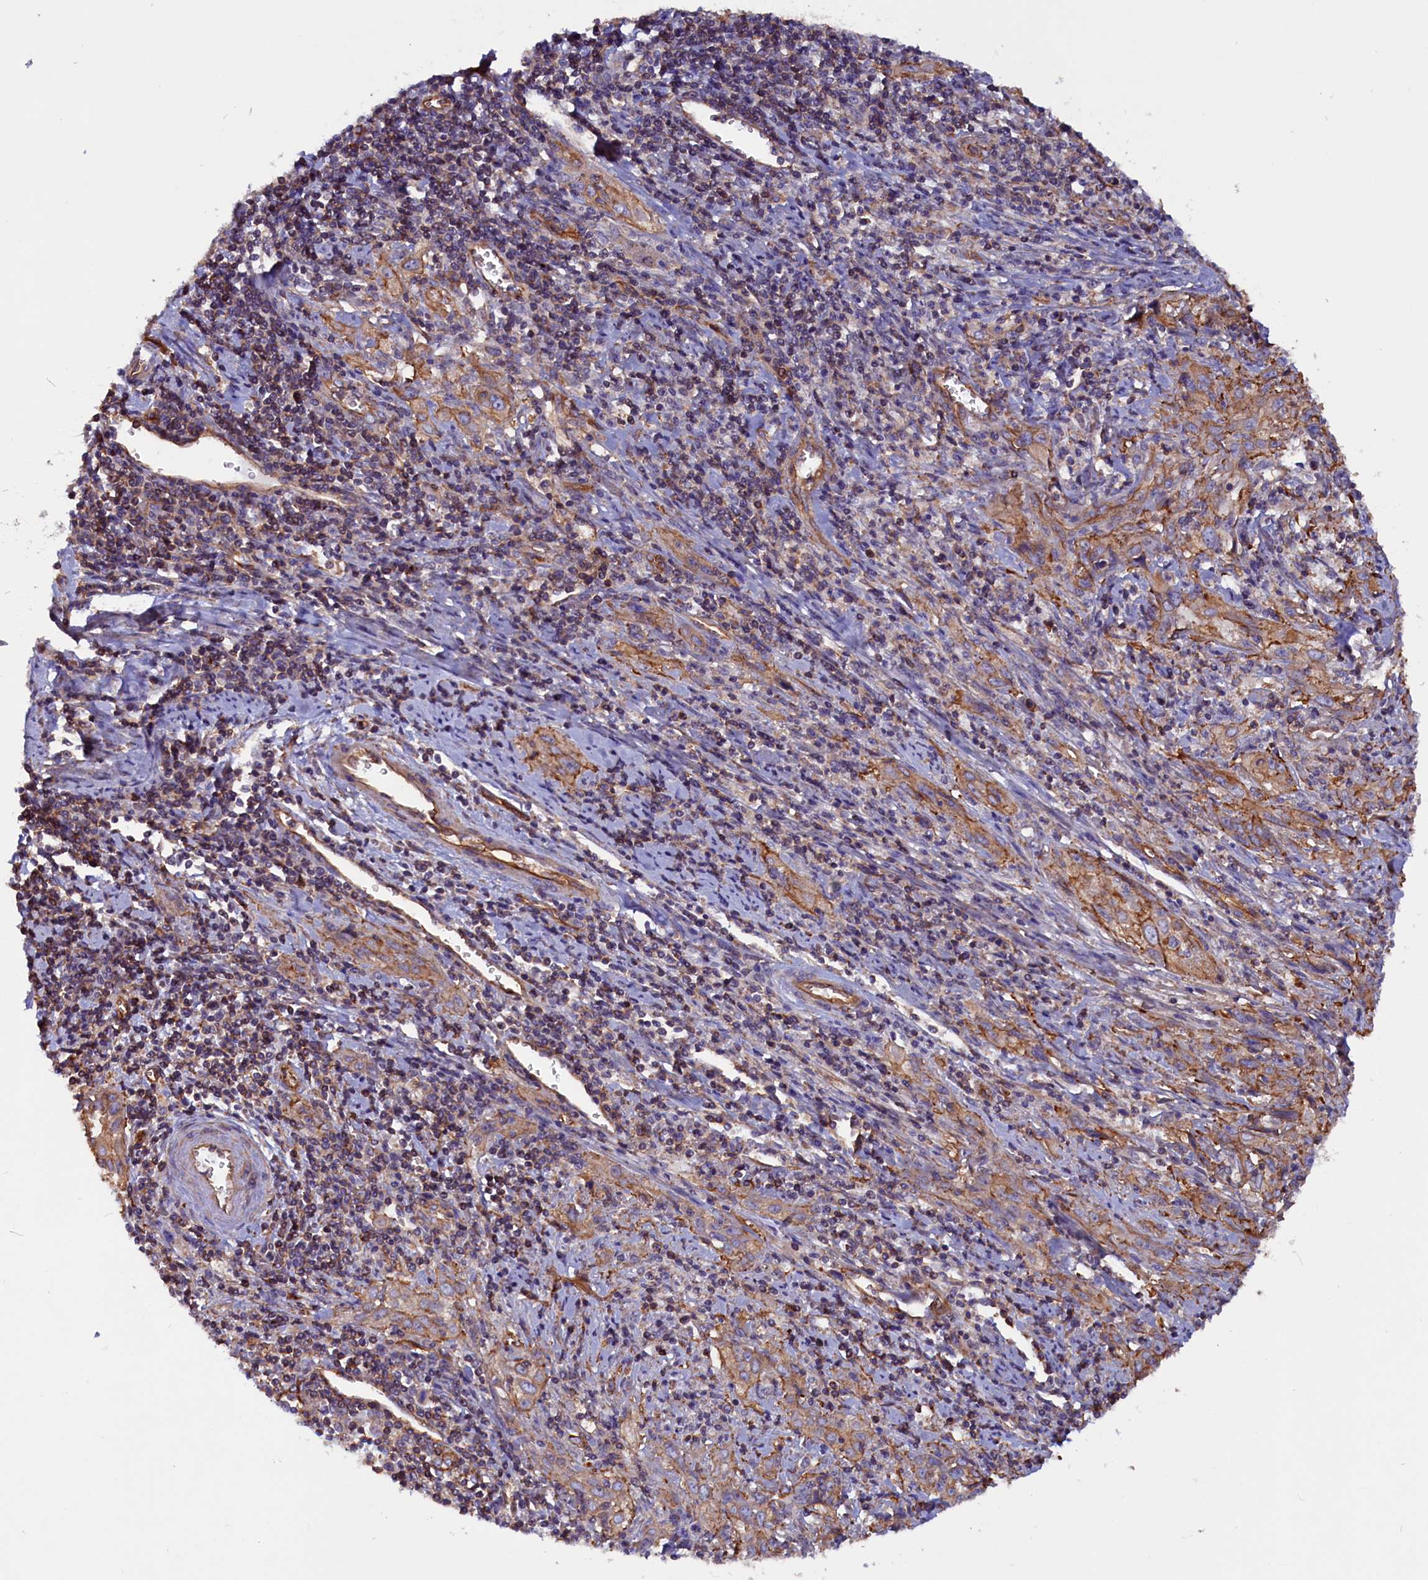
{"staining": {"intensity": "moderate", "quantity": "25%-75%", "location": "cytoplasmic/membranous"}, "tissue": "cervical cancer", "cell_type": "Tumor cells", "image_type": "cancer", "snomed": [{"axis": "morphology", "description": "Squamous cell carcinoma, NOS"}, {"axis": "topography", "description": "Cervix"}], "caption": "Cervical cancer (squamous cell carcinoma) tissue demonstrates moderate cytoplasmic/membranous expression in approximately 25%-75% of tumor cells", "gene": "ZNF749", "patient": {"sex": "female", "age": 57}}